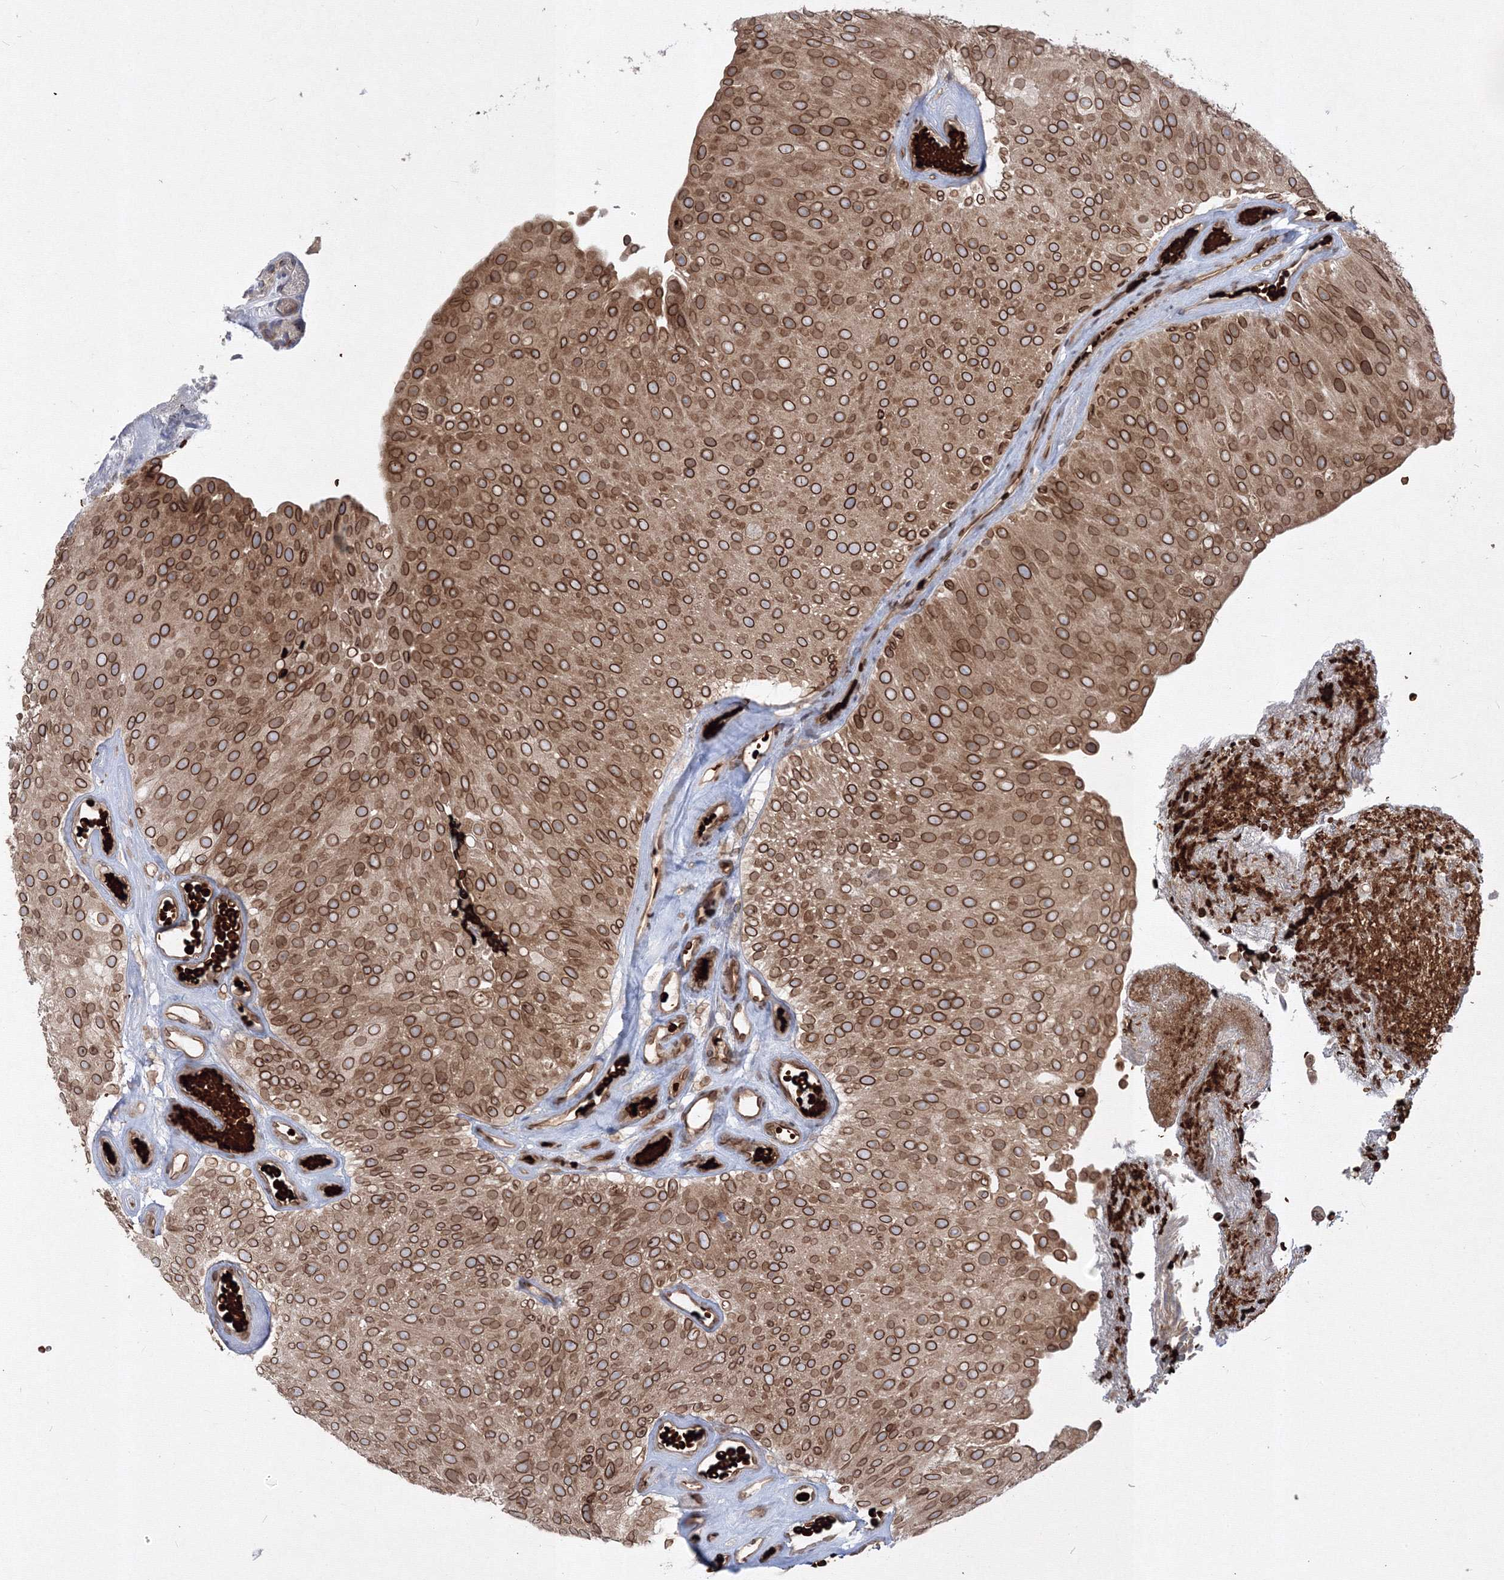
{"staining": {"intensity": "moderate", "quantity": ">75%", "location": "cytoplasmic/membranous,nuclear"}, "tissue": "urothelial cancer", "cell_type": "Tumor cells", "image_type": "cancer", "snomed": [{"axis": "morphology", "description": "Urothelial carcinoma, Low grade"}, {"axis": "topography", "description": "Urinary bladder"}], "caption": "IHC of low-grade urothelial carcinoma displays medium levels of moderate cytoplasmic/membranous and nuclear staining in approximately >75% of tumor cells. The staining is performed using DAB brown chromogen to label protein expression. The nuclei are counter-stained blue using hematoxylin.", "gene": "DNAJB2", "patient": {"sex": "male", "age": 78}}